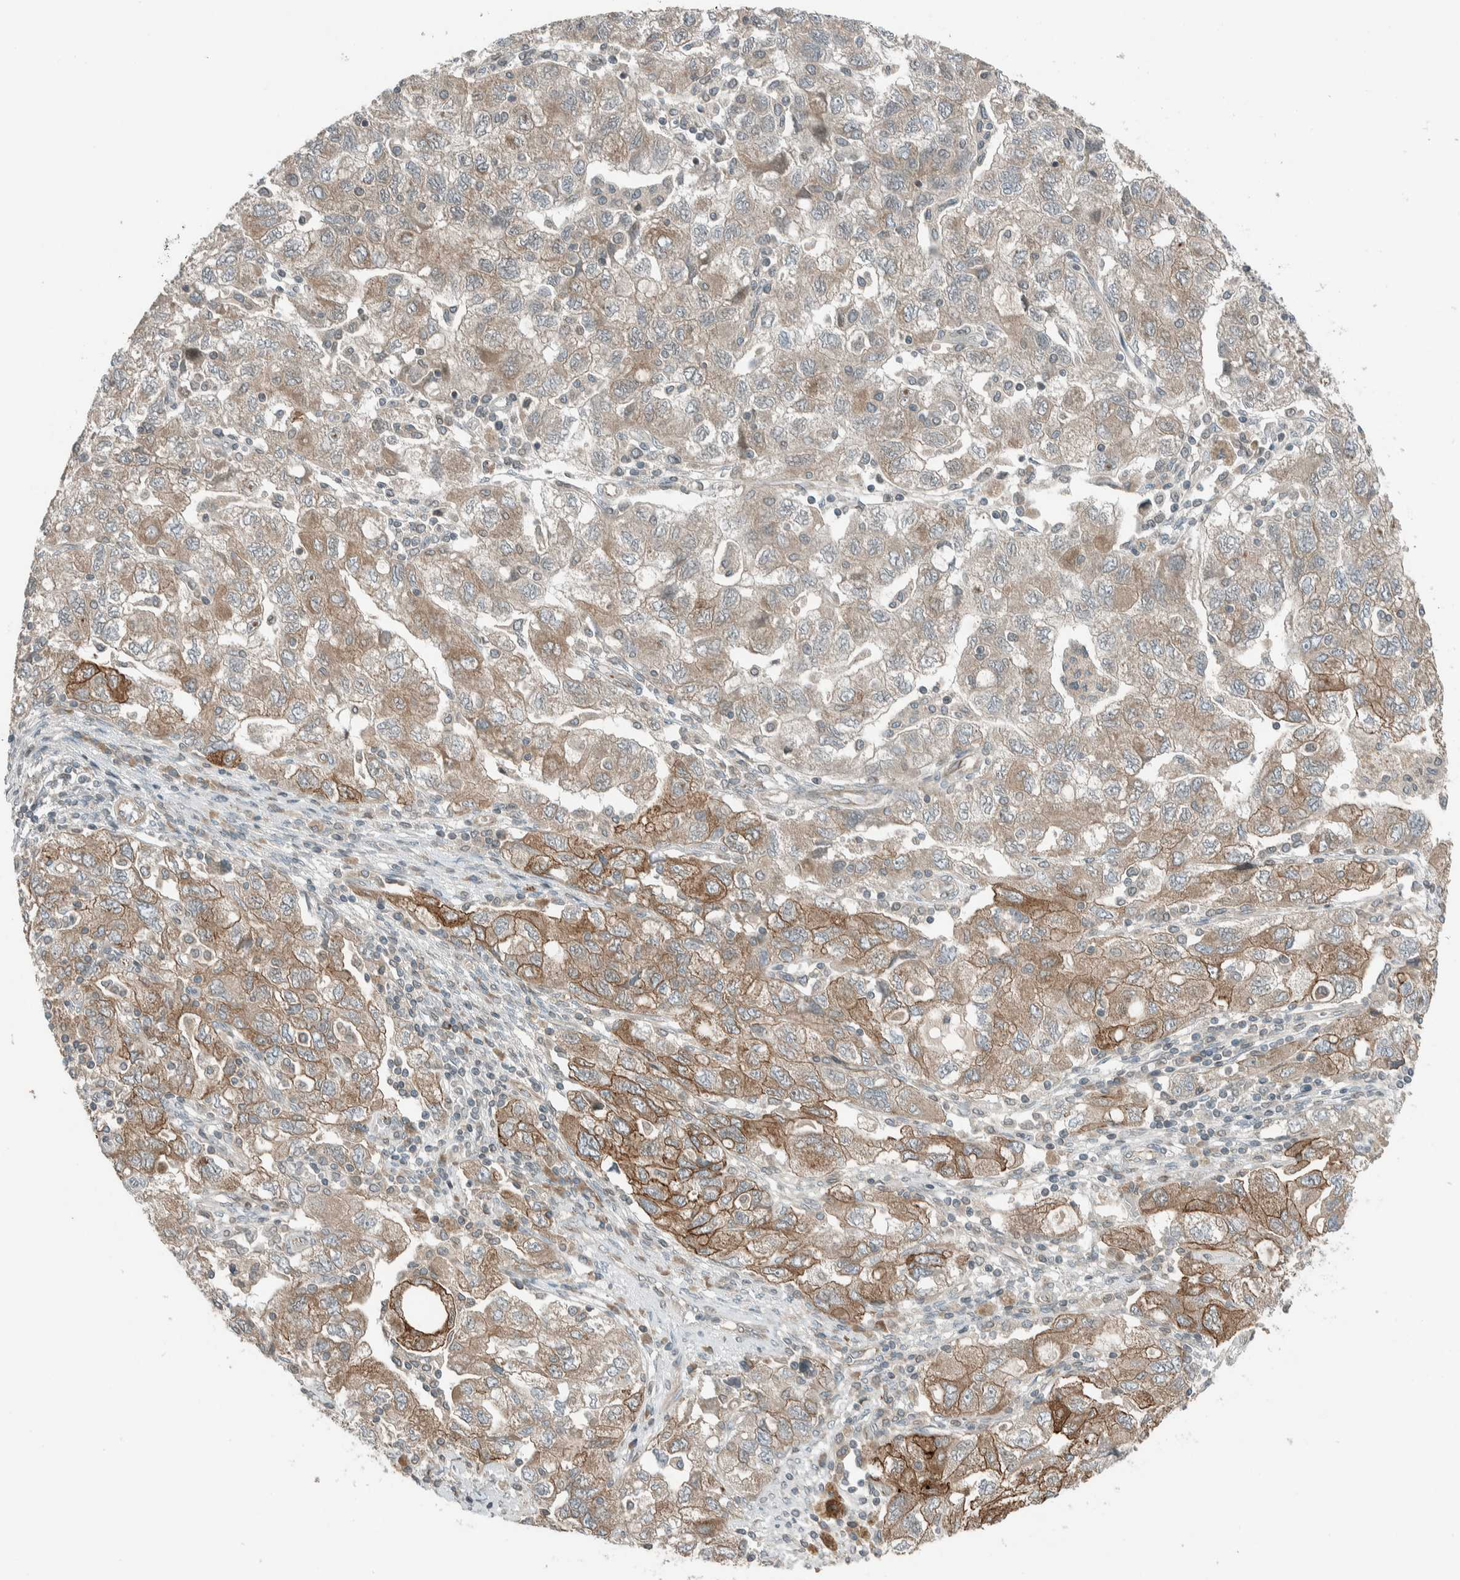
{"staining": {"intensity": "moderate", "quantity": ">75%", "location": "cytoplasmic/membranous"}, "tissue": "ovarian cancer", "cell_type": "Tumor cells", "image_type": "cancer", "snomed": [{"axis": "morphology", "description": "Carcinoma, NOS"}, {"axis": "morphology", "description": "Cystadenocarcinoma, serous, NOS"}, {"axis": "topography", "description": "Ovary"}], "caption": "Protein expression analysis of ovarian cancer exhibits moderate cytoplasmic/membranous expression in approximately >75% of tumor cells.", "gene": "SEL1L", "patient": {"sex": "female", "age": 69}}